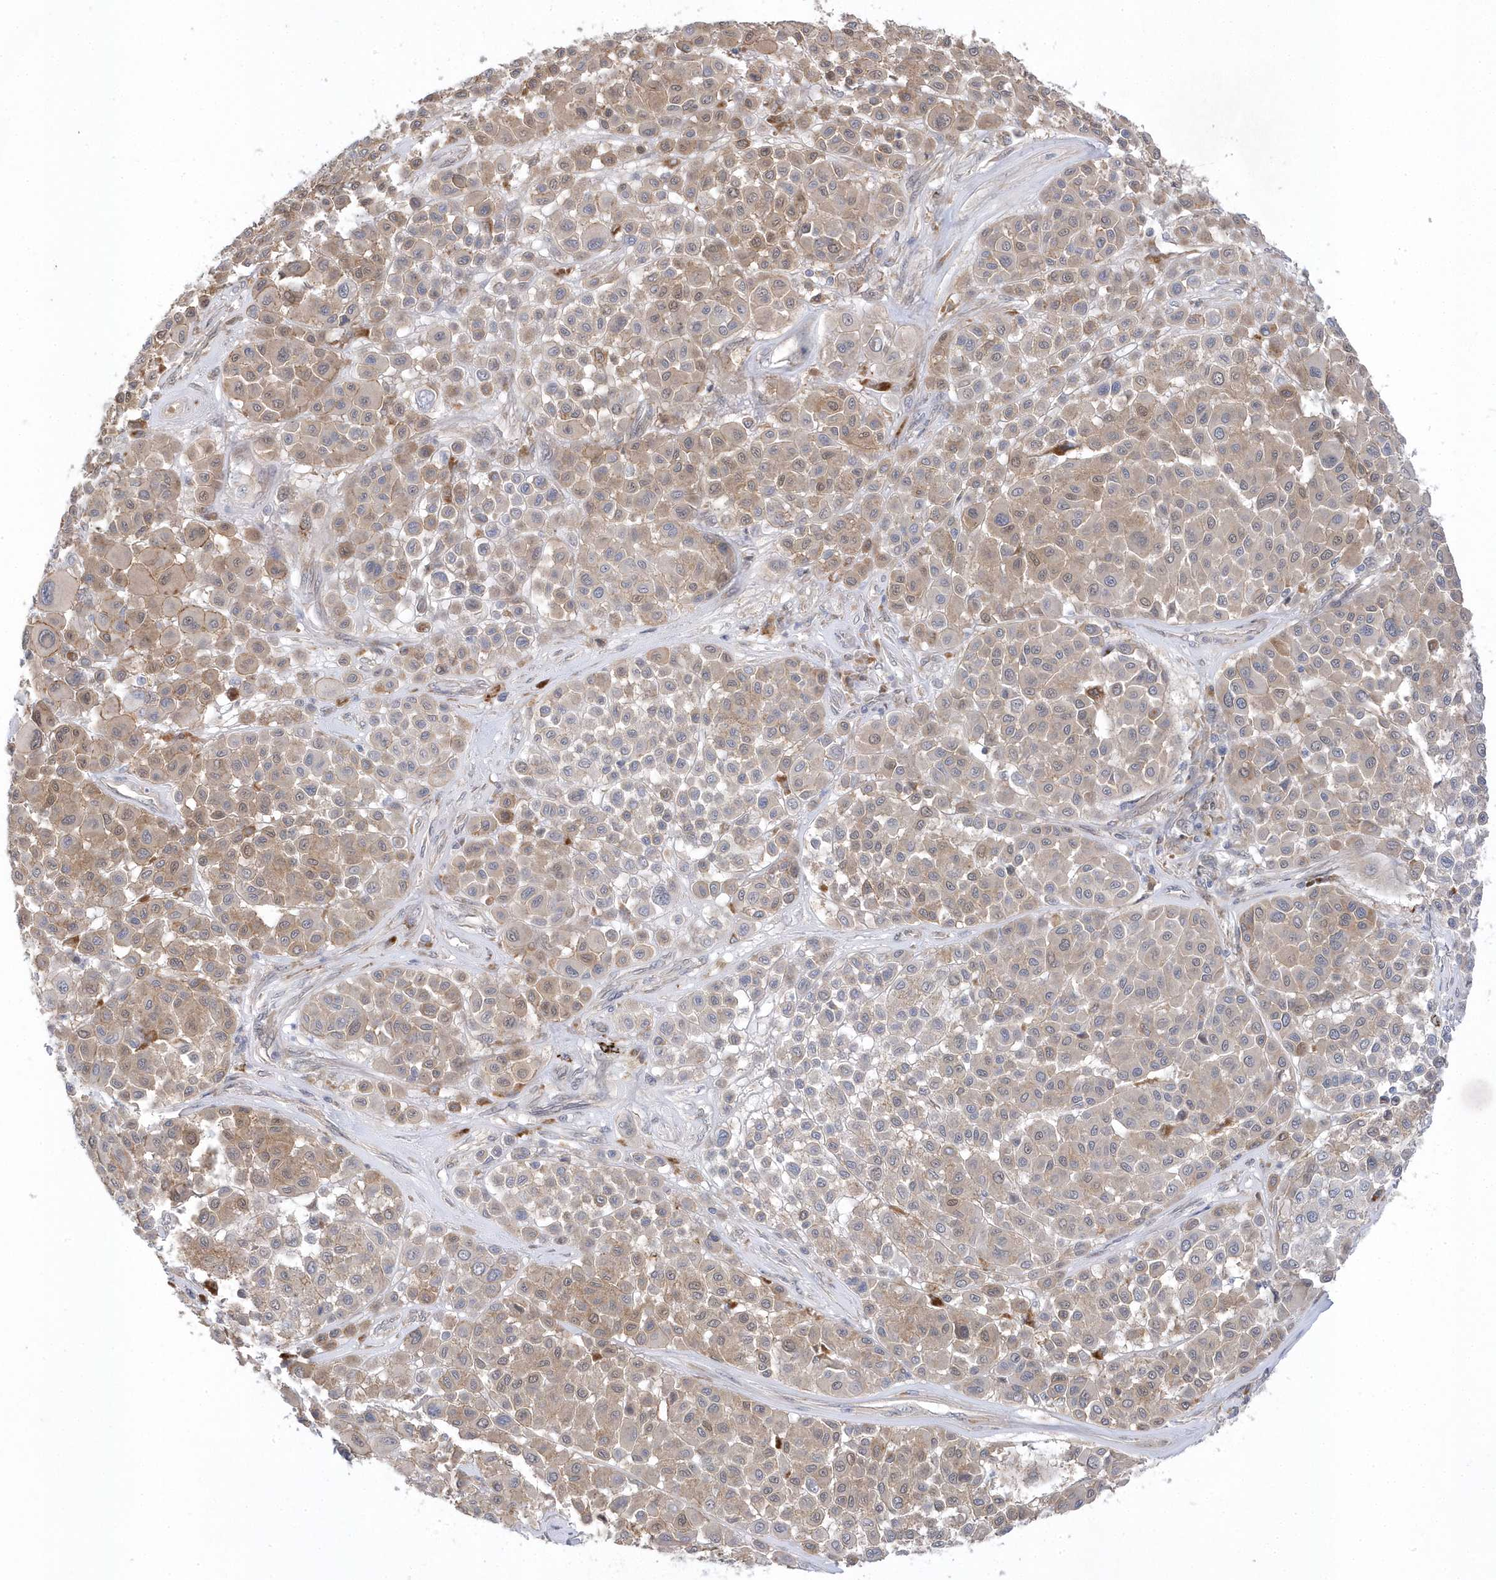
{"staining": {"intensity": "weak", "quantity": "25%-75%", "location": "cytoplasmic/membranous"}, "tissue": "melanoma", "cell_type": "Tumor cells", "image_type": "cancer", "snomed": [{"axis": "morphology", "description": "Malignant melanoma, Metastatic site"}, {"axis": "topography", "description": "Soft tissue"}], "caption": "A brown stain shows weak cytoplasmic/membranous positivity of a protein in melanoma tumor cells. (DAB (3,3'-diaminobenzidine) = brown stain, brightfield microscopy at high magnification).", "gene": "ANAPC1", "patient": {"sex": "male", "age": 41}}